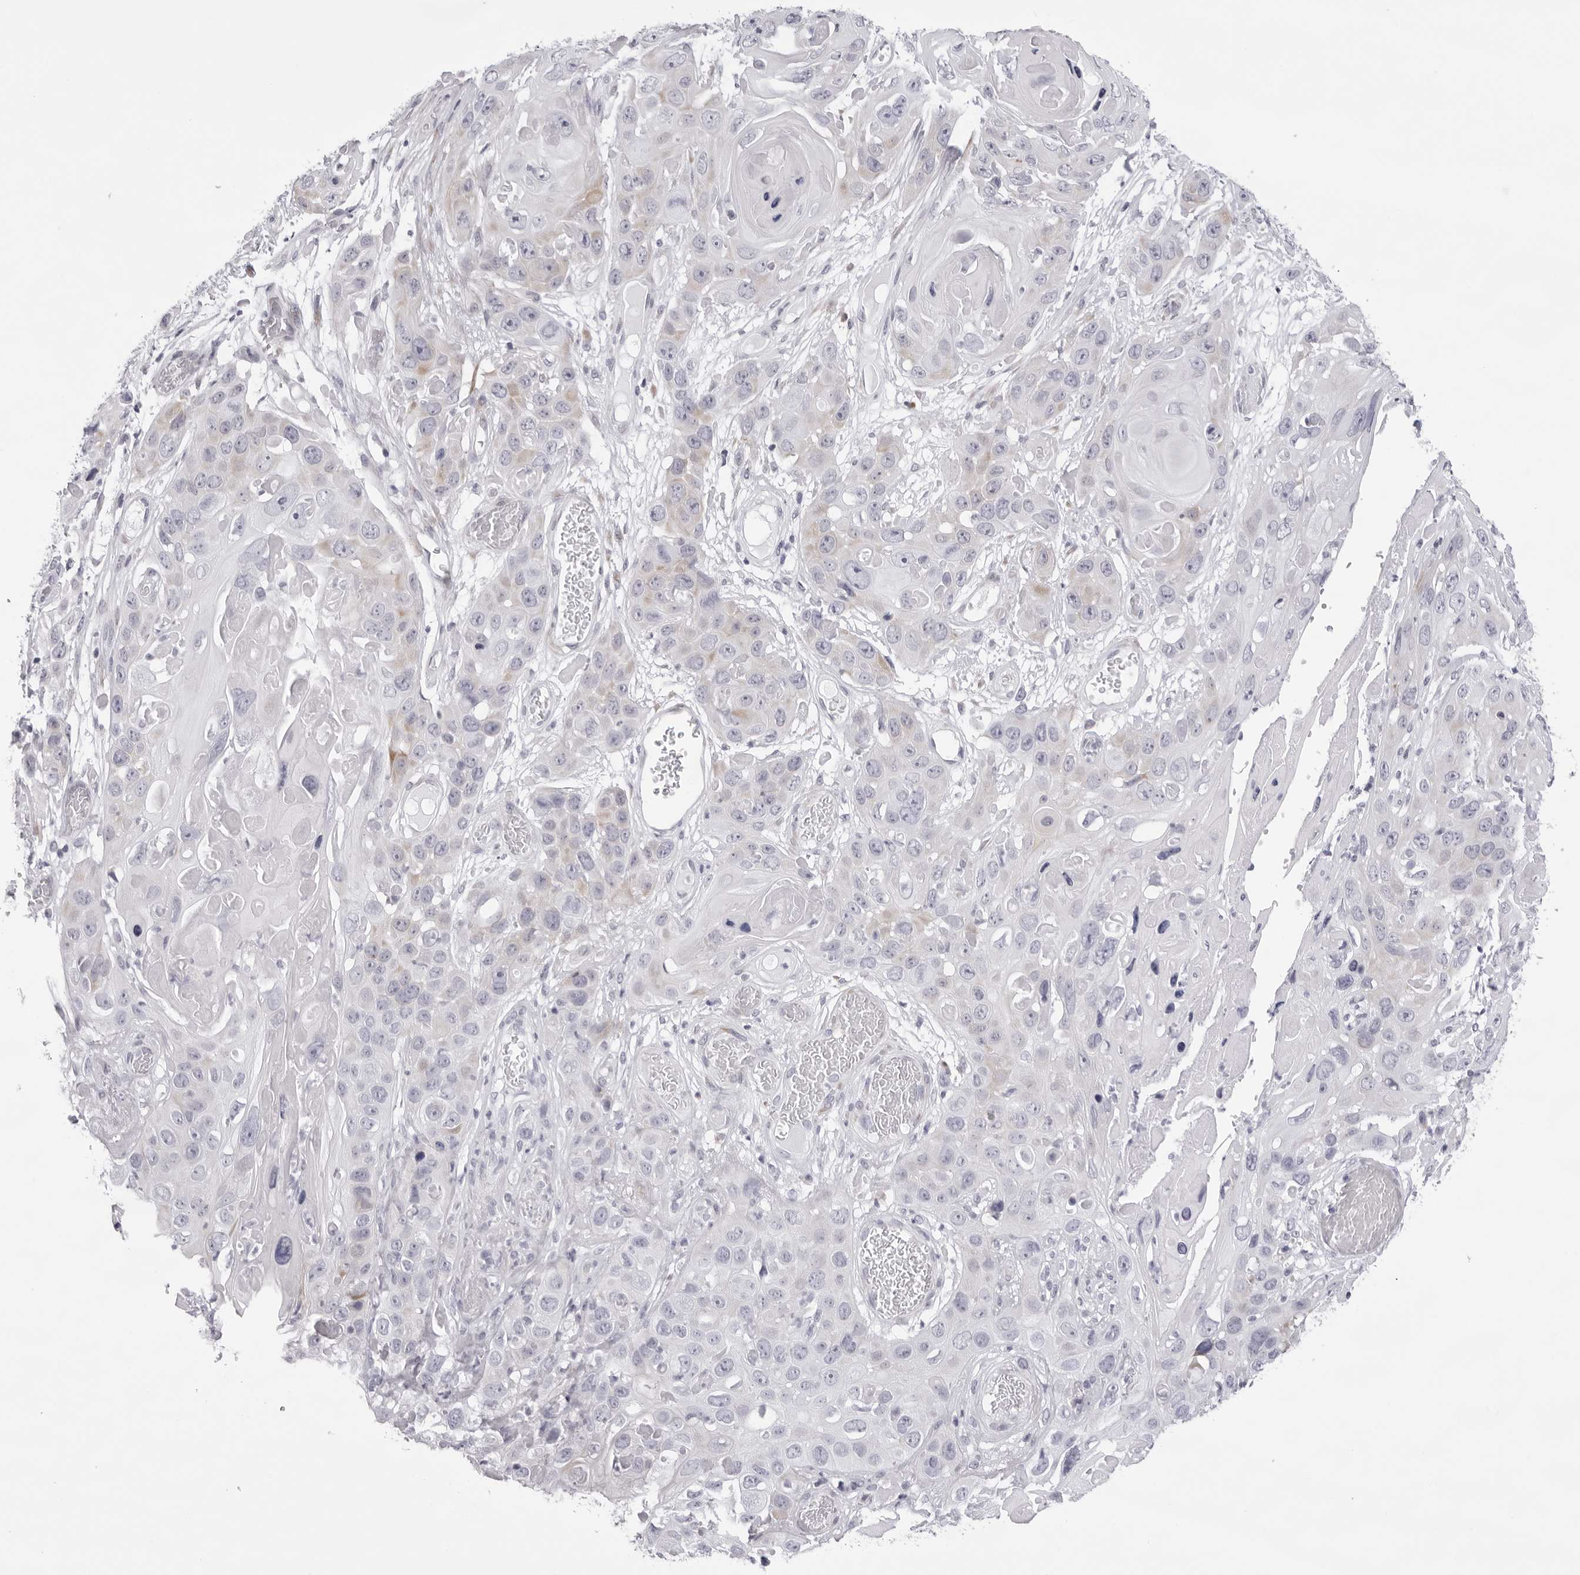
{"staining": {"intensity": "negative", "quantity": "none", "location": "none"}, "tissue": "skin cancer", "cell_type": "Tumor cells", "image_type": "cancer", "snomed": [{"axis": "morphology", "description": "Squamous cell carcinoma, NOS"}, {"axis": "topography", "description": "Skin"}], "caption": "An IHC photomicrograph of skin cancer (squamous cell carcinoma) is shown. There is no staining in tumor cells of skin cancer (squamous cell carcinoma).", "gene": "SMIM2", "patient": {"sex": "male", "age": 55}}